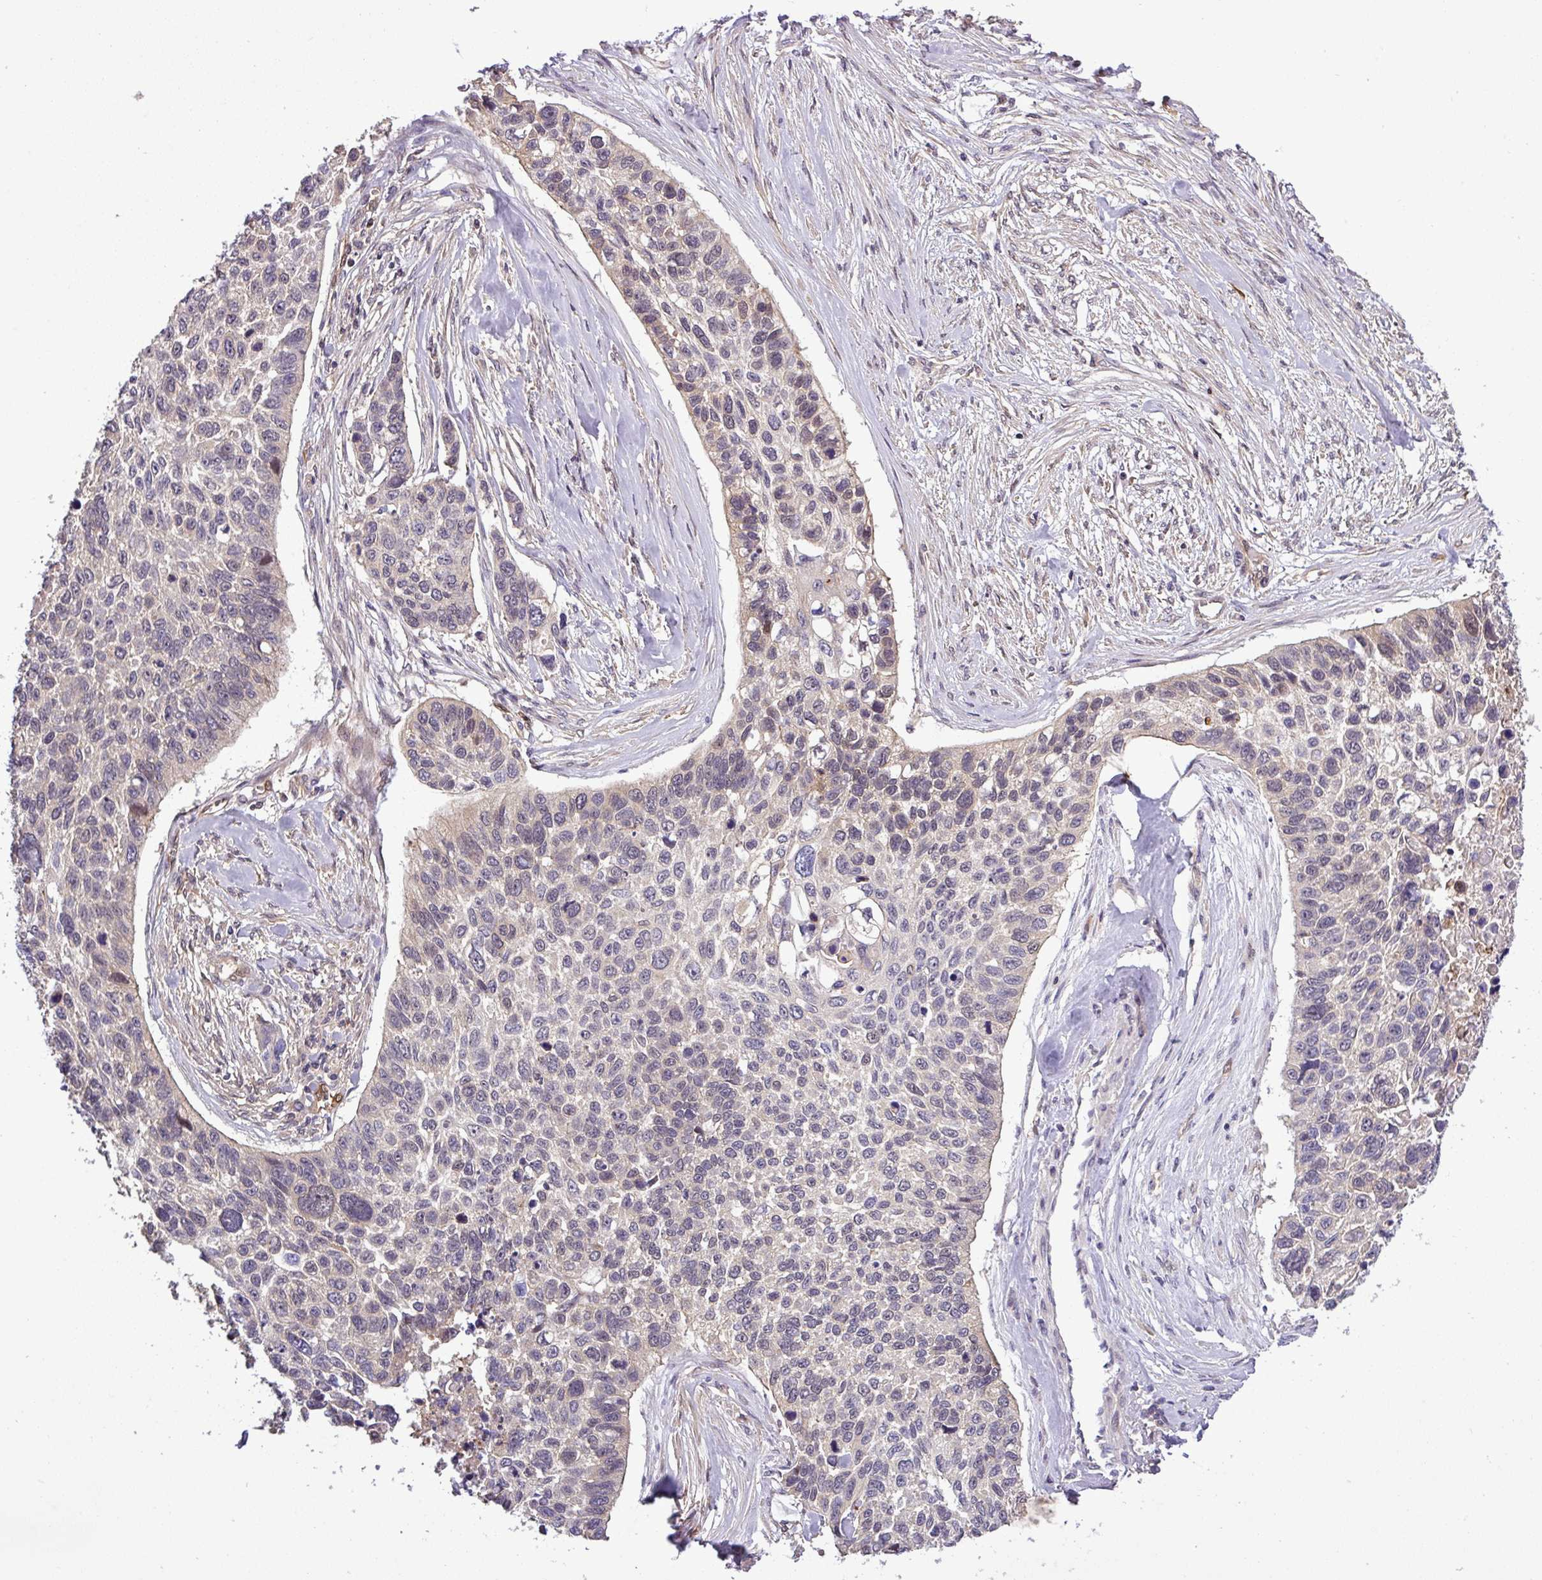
{"staining": {"intensity": "negative", "quantity": "none", "location": "none"}, "tissue": "lung cancer", "cell_type": "Tumor cells", "image_type": "cancer", "snomed": [{"axis": "morphology", "description": "Squamous cell carcinoma, NOS"}, {"axis": "topography", "description": "Lung"}], "caption": "This is an immunohistochemistry histopathology image of lung squamous cell carcinoma. There is no staining in tumor cells.", "gene": "CARHSP1", "patient": {"sex": "male", "age": 62}}